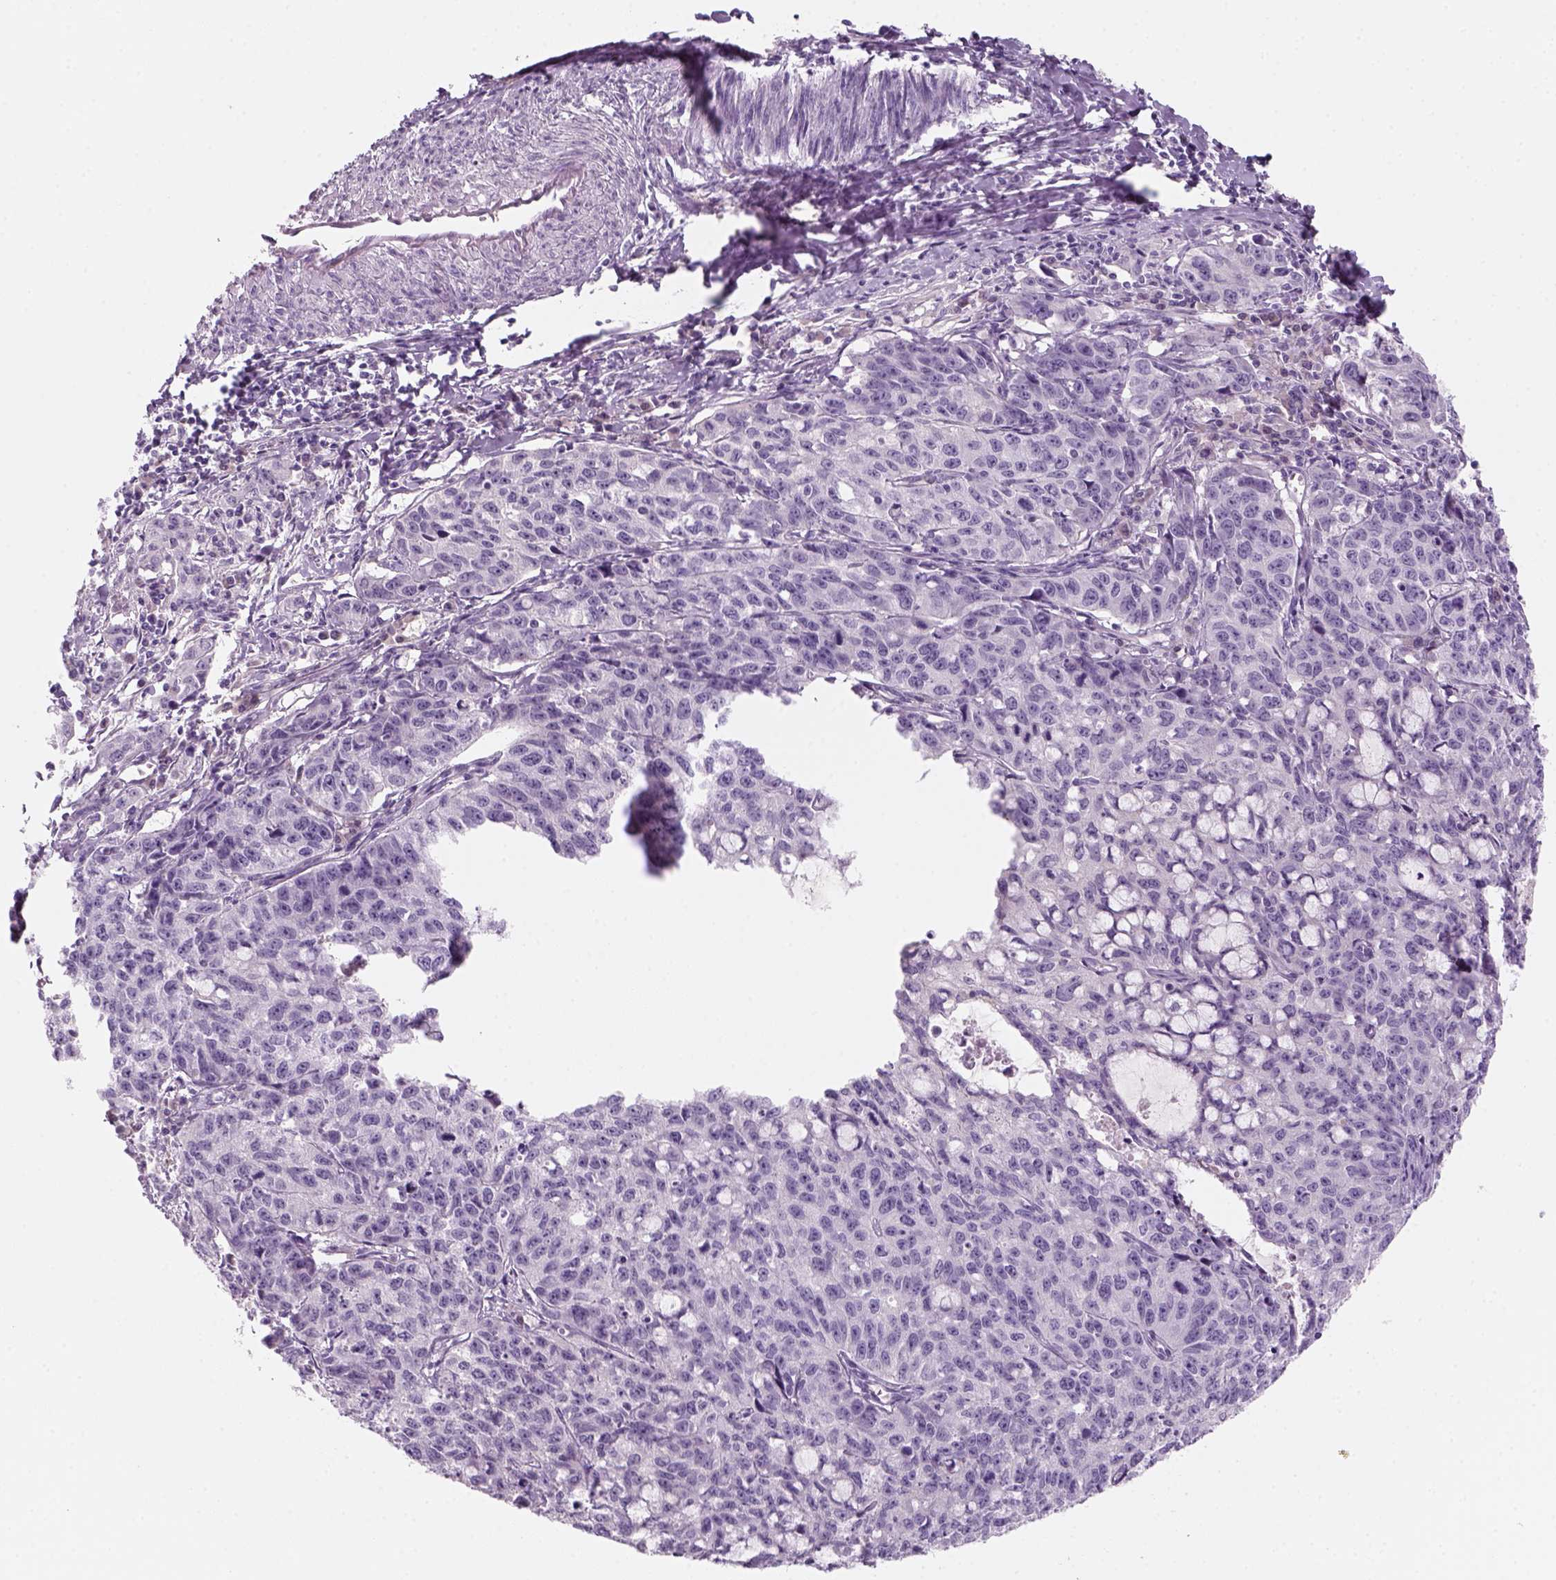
{"staining": {"intensity": "negative", "quantity": "none", "location": "none"}, "tissue": "cervical cancer", "cell_type": "Tumor cells", "image_type": "cancer", "snomed": [{"axis": "morphology", "description": "Squamous cell carcinoma, NOS"}, {"axis": "topography", "description": "Cervix"}], "caption": "High power microscopy image of an immunohistochemistry image of cervical cancer (squamous cell carcinoma), revealing no significant expression in tumor cells. Nuclei are stained in blue.", "gene": "KRT25", "patient": {"sex": "female", "age": 28}}